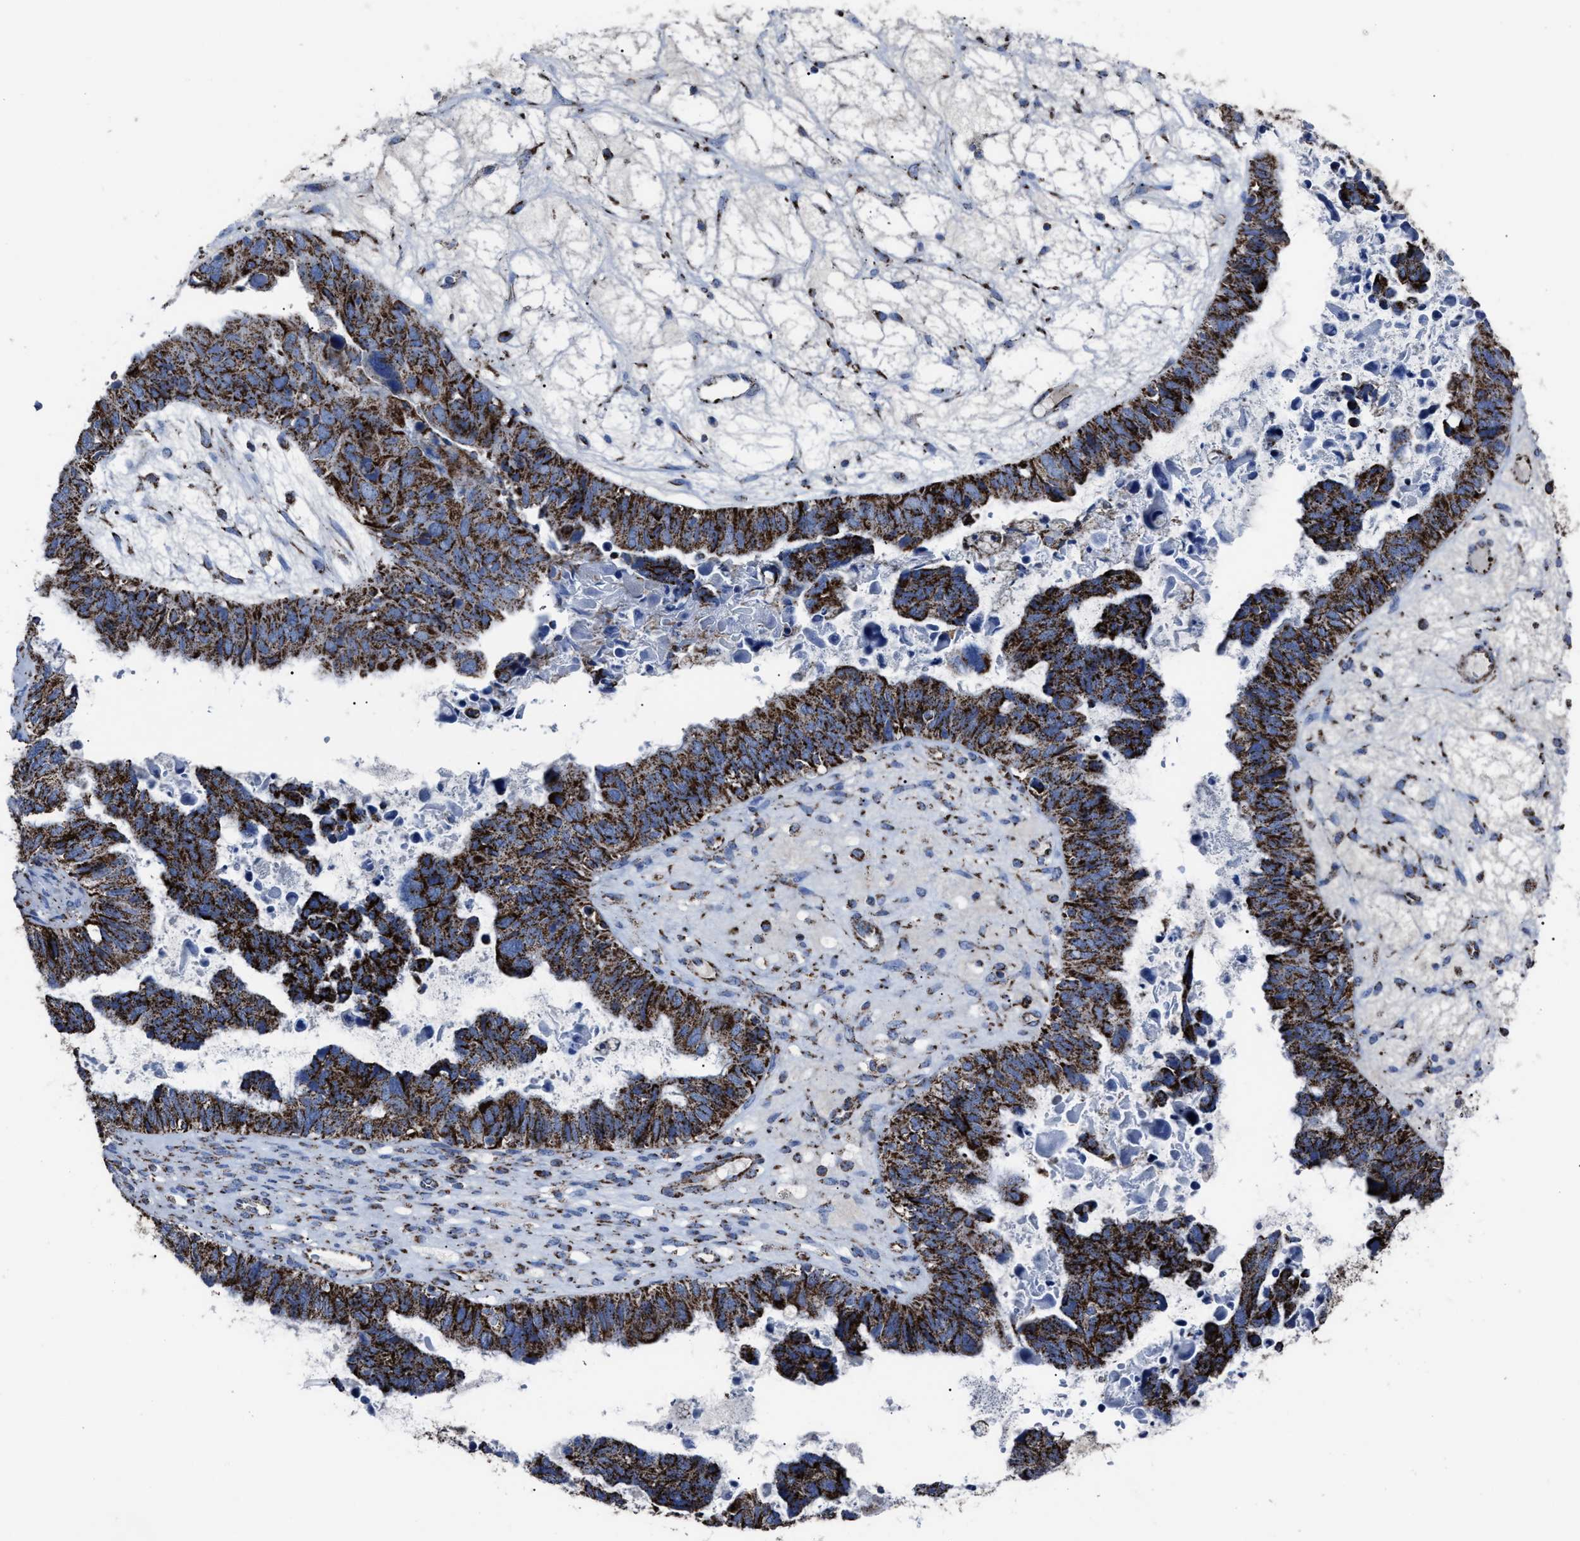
{"staining": {"intensity": "strong", "quantity": ">75%", "location": "cytoplasmic/membranous"}, "tissue": "ovarian cancer", "cell_type": "Tumor cells", "image_type": "cancer", "snomed": [{"axis": "morphology", "description": "Cystadenocarcinoma, serous, NOS"}, {"axis": "topography", "description": "Ovary"}], "caption": "Protein staining shows strong cytoplasmic/membranous staining in approximately >75% of tumor cells in serous cystadenocarcinoma (ovarian).", "gene": "NDUFV3", "patient": {"sex": "female", "age": 79}}